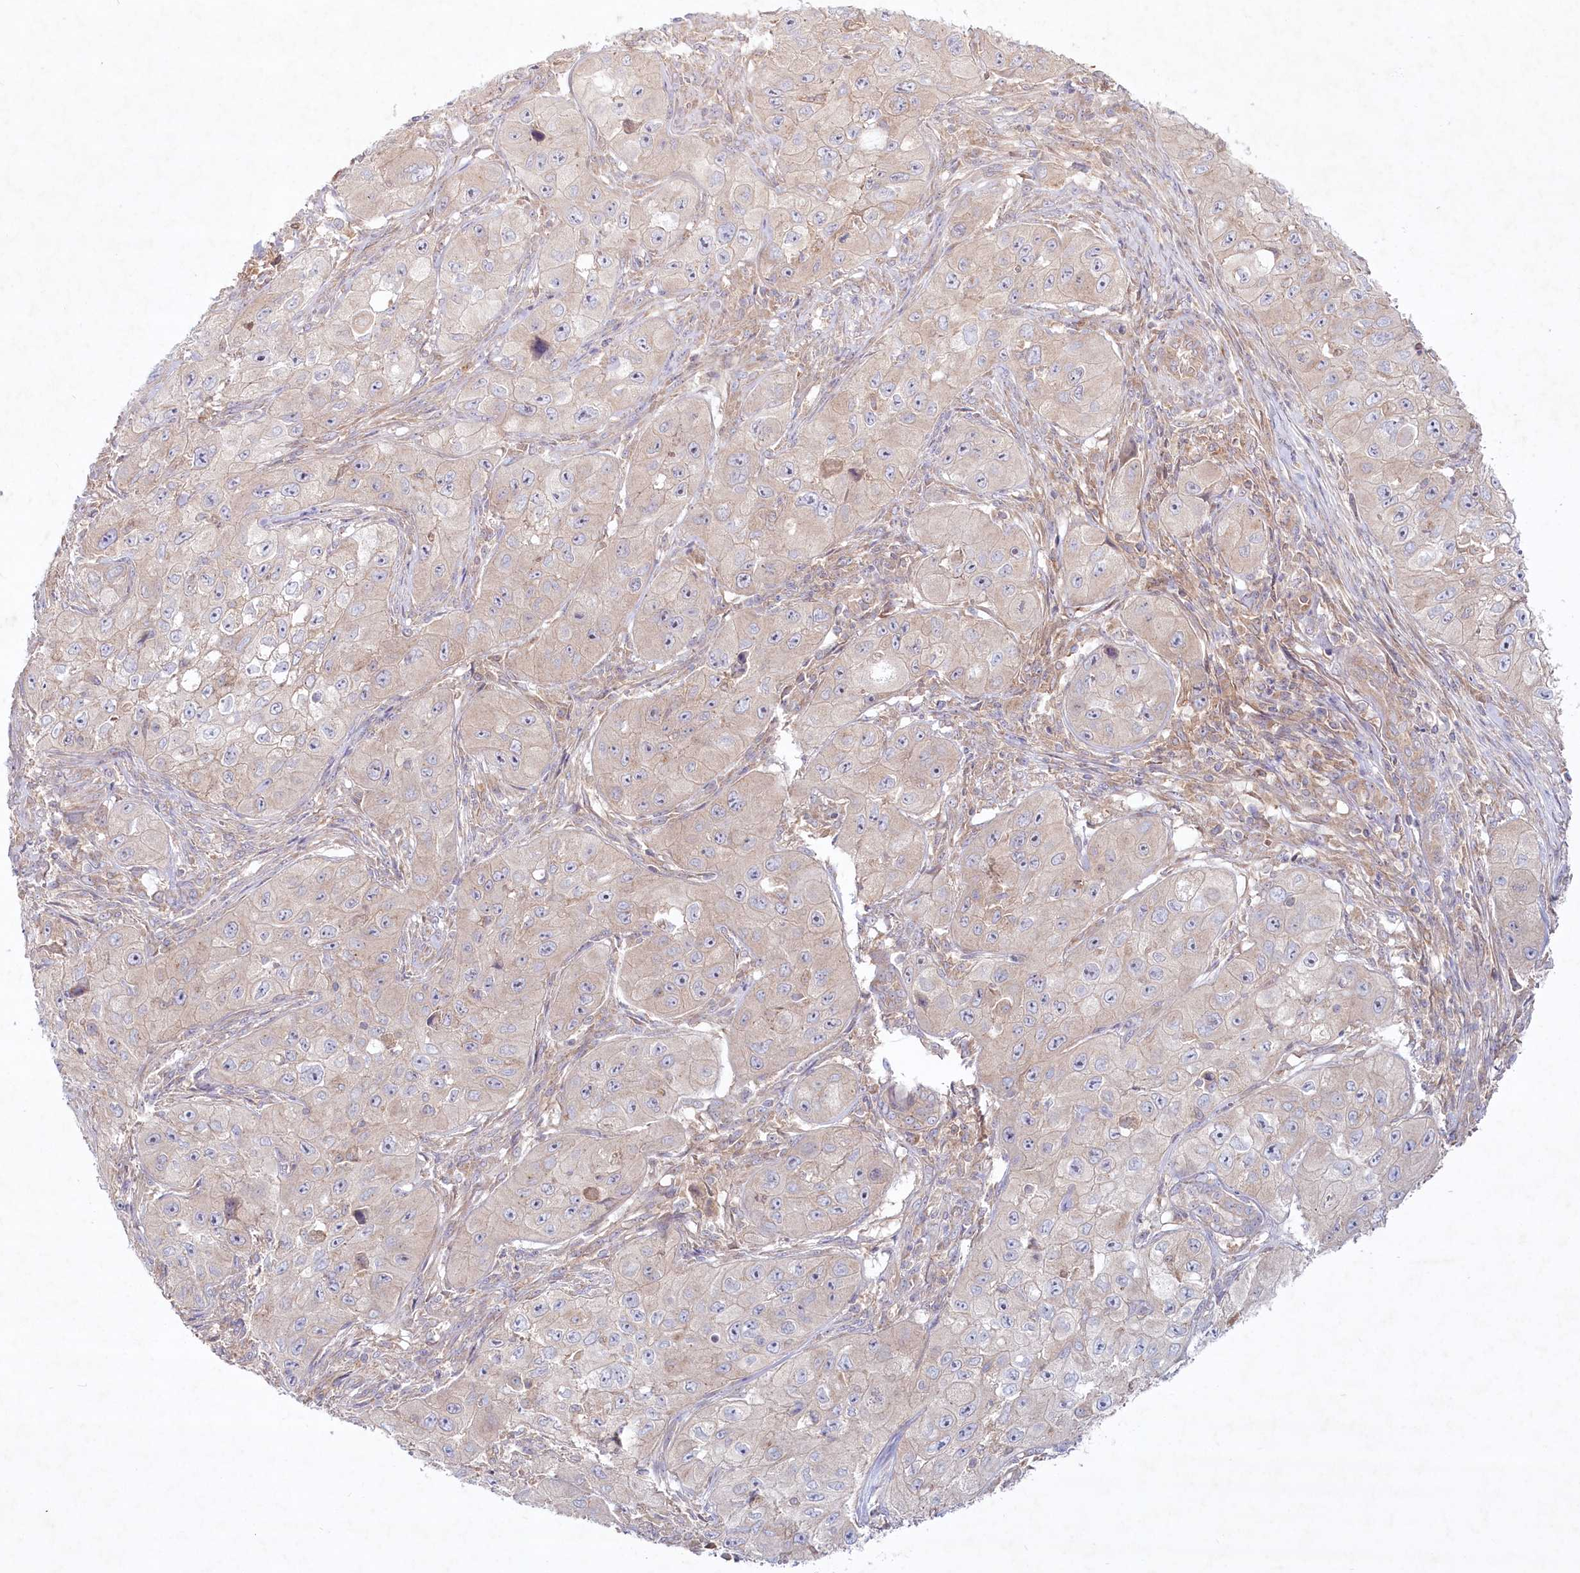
{"staining": {"intensity": "weak", "quantity": "25%-75%", "location": "cytoplasmic/membranous"}, "tissue": "skin cancer", "cell_type": "Tumor cells", "image_type": "cancer", "snomed": [{"axis": "morphology", "description": "Squamous cell carcinoma, NOS"}, {"axis": "topography", "description": "Skin"}, {"axis": "topography", "description": "Subcutis"}], "caption": "IHC histopathology image of neoplastic tissue: human skin cancer stained using IHC demonstrates low levels of weak protein expression localized specifically in the cytoplasmic/membranous of tumor cells, appearing as a cytoplasmic/membranous brown color.", "gene": "TNIP1", "patient": {"sex": "male", "age": 73}}